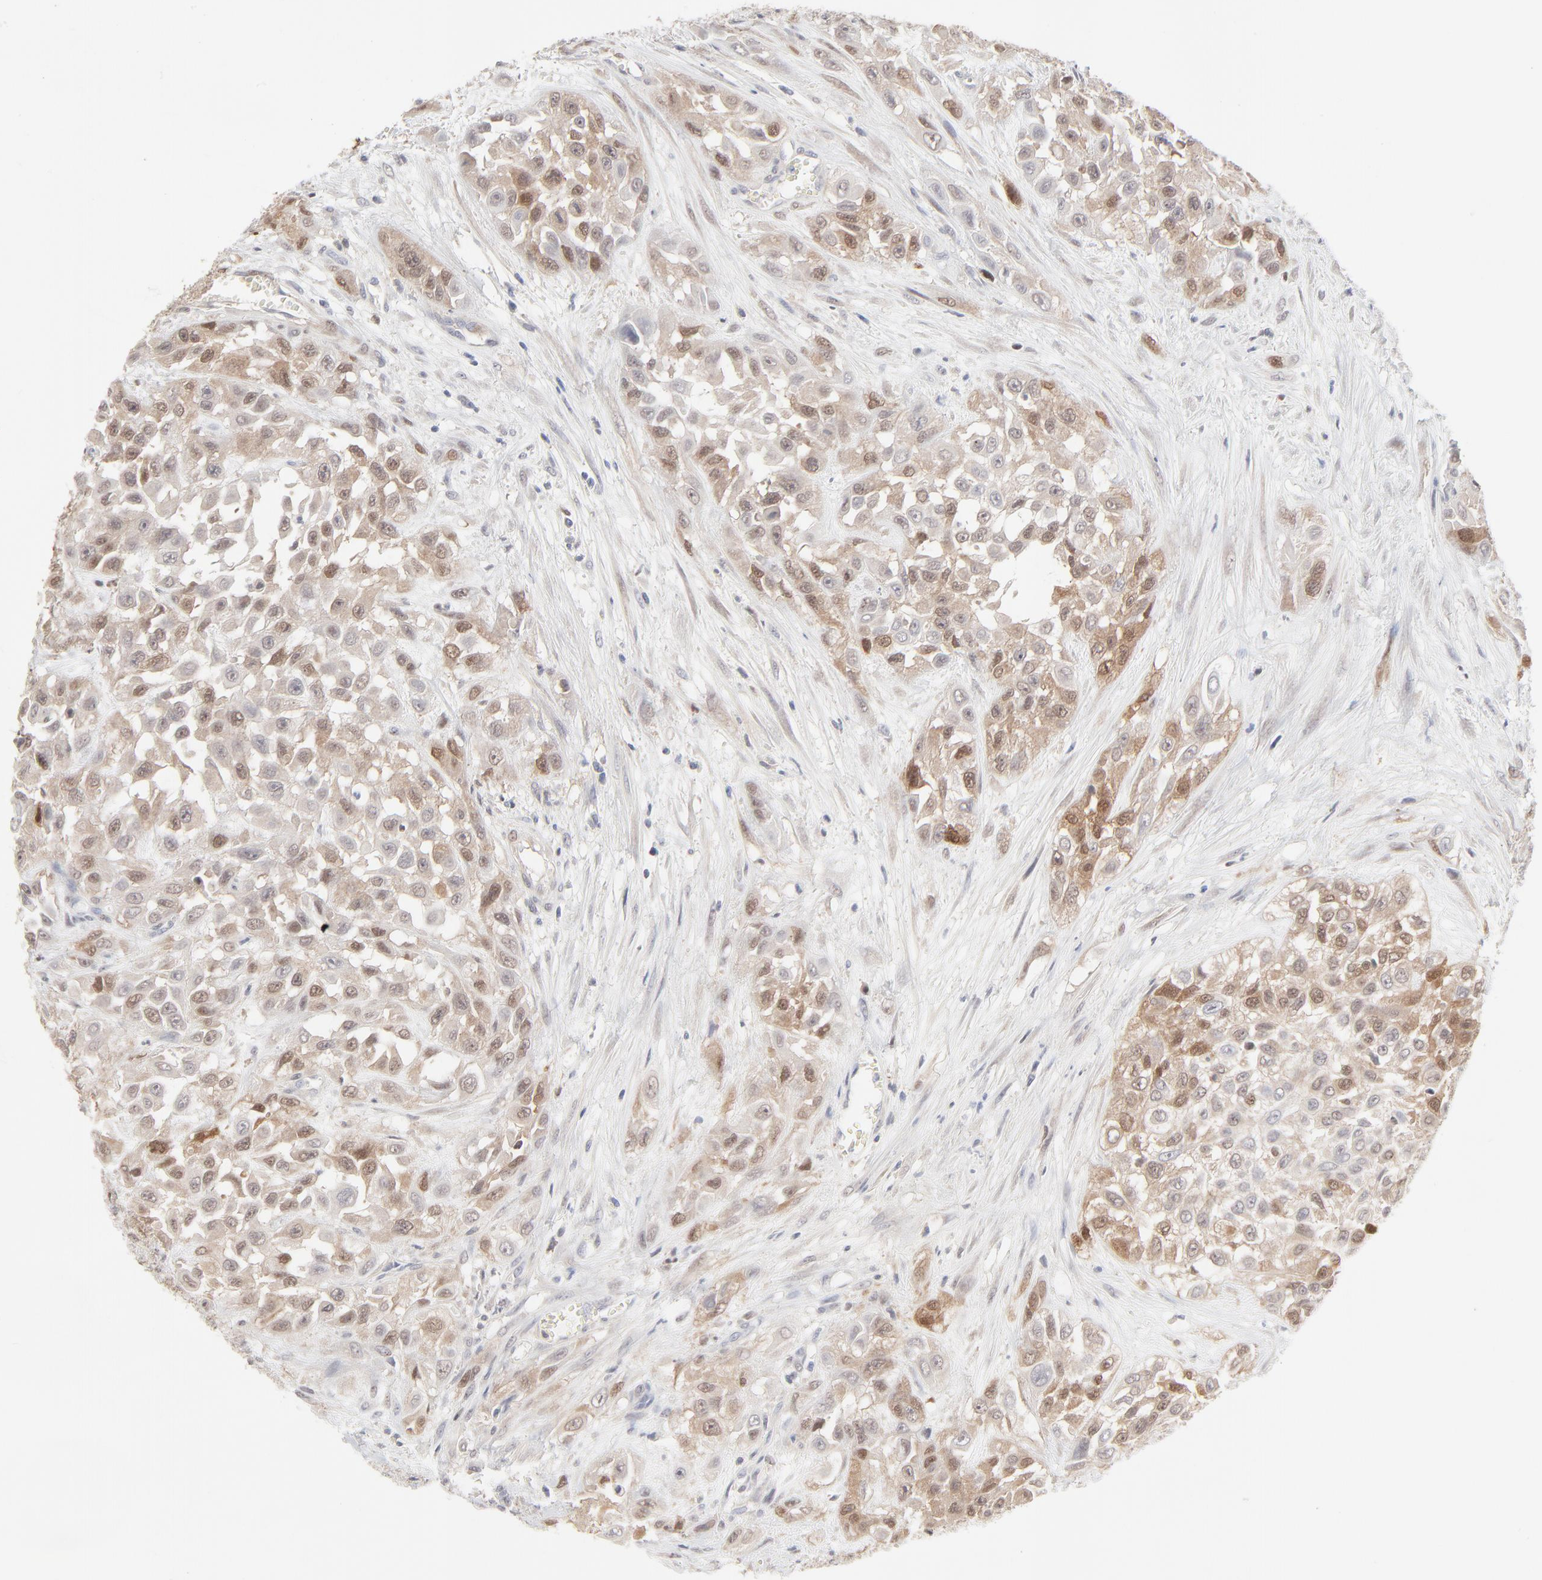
{"staining": {"intensity": "weak", "quantity": "25%-75%", "location": "nuclear"}, "tissue": "urothelial cancer", "cell_type": "Tumor cells", "image_type": "cancer", "snomed": [{"axis": "morphology", "description": "Urothelial carcinoma, High grade"}, {"axis": "topography", "description": "Urinary bladder"}], "caption": "High-grade urothelial carcinoma tissue demonstrates weak nuclear positivity in approximately 25%-75% of tumor cells, visualized by immunohistochemistry.", "gene": "CDK6", "patient": {"sex": "male", "age": 57}}